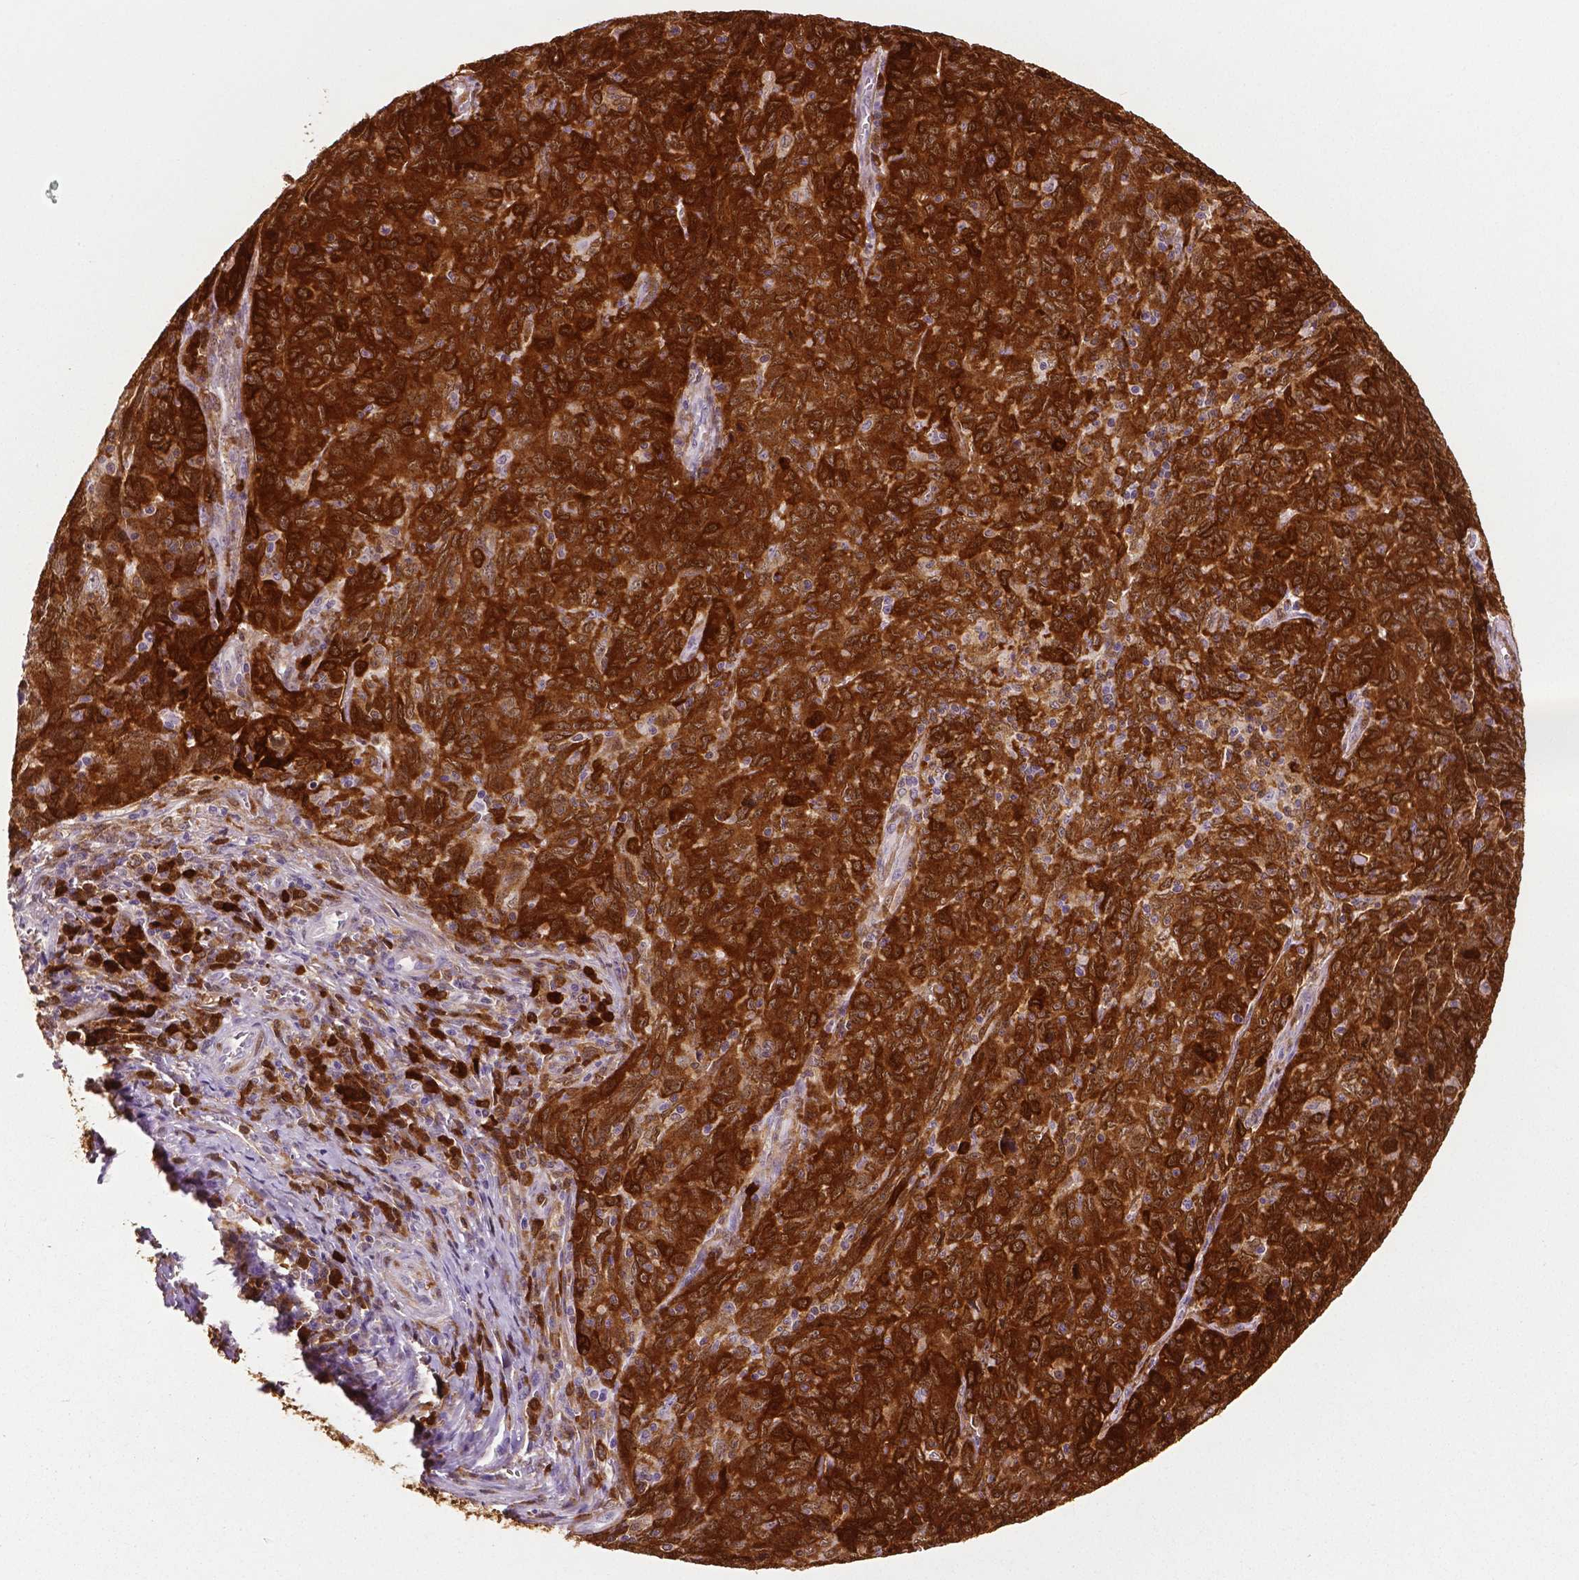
{"staining": {"intensity": "strong", "quantity": ">75%", "location": "cytoplasmic/membranous"}, "tissue": "skin cancer", "cell_type": "Tumor cells", "image_type": "cancer", "snomed": [{"axis": "morphology", "description": "Squamous cell carcinoma, NOS"}, {"axis": "topography", "description": "Skin"}, {"axis": "topography", "description": "Anal"}], "caption": "Protein positivity by IHC shows strong cytoplasmic/membranous staining in about >75% of tumor cells in skin squamous cell carcinoma. Nuclei are stained in blue.", "gene": "PHGDH", "patient": {"sex": "female", "age": 51}}